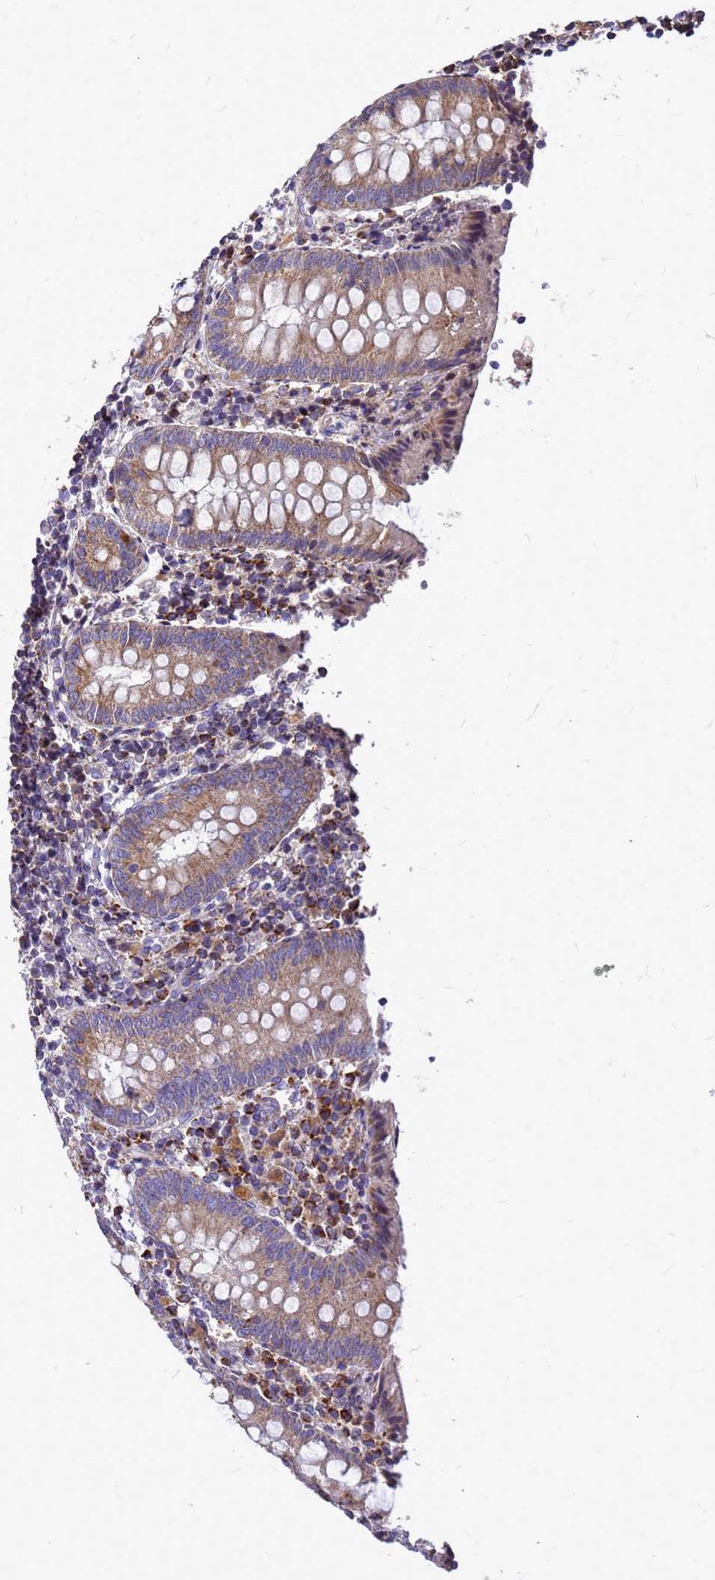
{"staining": {"intensity": "moderate", "quantity": "25%-75%", "location": "cytoplasmic/membranous"}, "tissue": "appendix", "cell_type": "Glandular cells", "image_type": "normal", "snomed": [{"axis": "morphology", "description": "Normal tissue, NOS"}, {"axis": "topography", "description": "Appendix"}], "caption": "IHC photomicrograph of normal appendix: human appendix stained using immunohistochemistry shows medium levels of moderate protein expression localized specifically in the cytoplasmic/membranous of glandular cells, appearing as a cytoplasmic/membranous brown color.", "gene": "CMC4", "patient": {"sex": "female", "age": 17}}